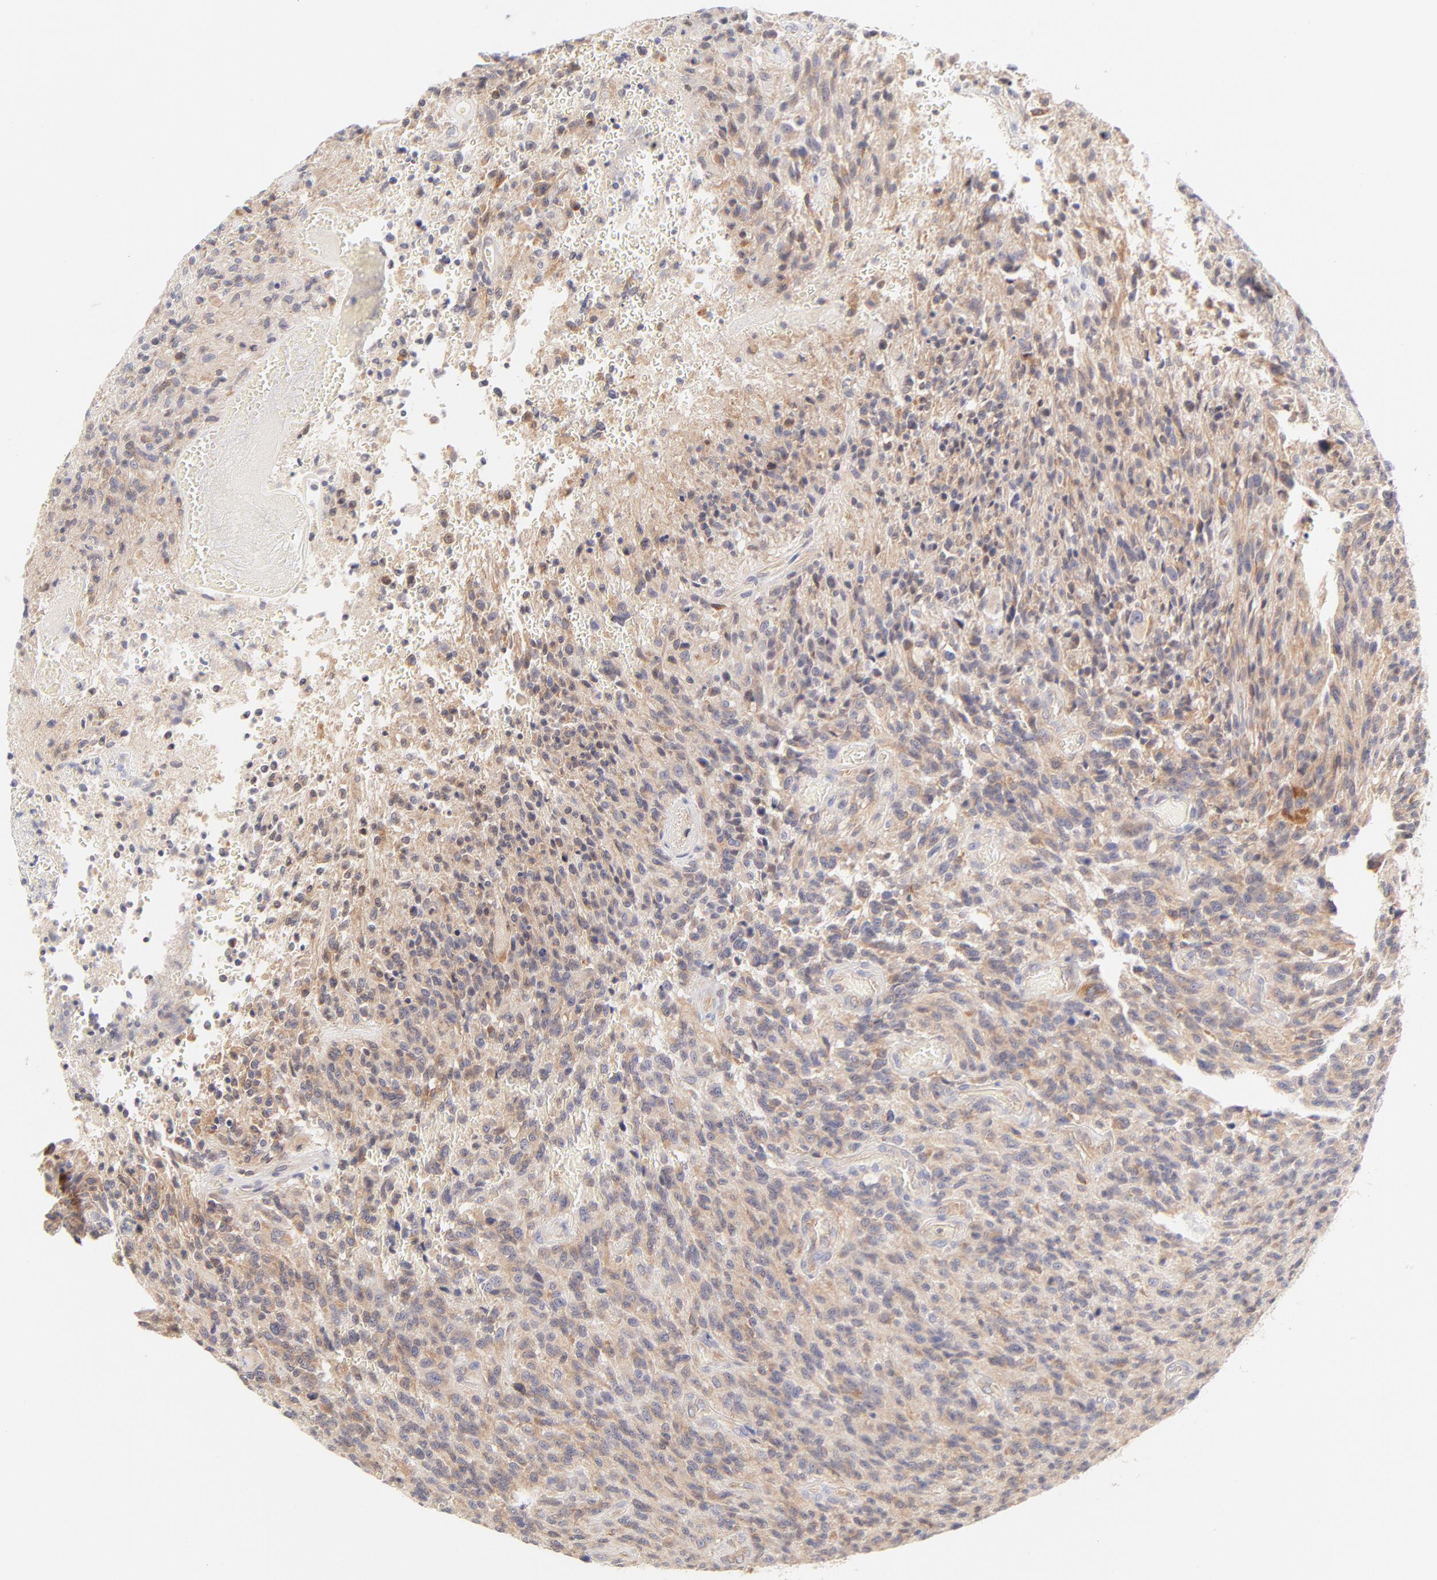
{"staining": {"intensity": "weak", "quantity": ">75%", "location": "cytoplasmic/membranous"}, "tissue": "glioma", "cell_type": "Tumor cells", "image_type": "cancer", "snomed": [{"axis": "morphology", "description": "Normal tissue, NOS"}, {"axis": "morphology", "description": "Glioma, malignant, High grade"}, {"axis": "topography", "description": "Cerebral cortex"}], "caption": "Weak cytoplasmic/membranous protein expression is appreciated in about >75% of tumor cells in malignant glioma (high-grade).", "gene": "RPS6KA1", "patient": {"sex": "male", "age": 56}}